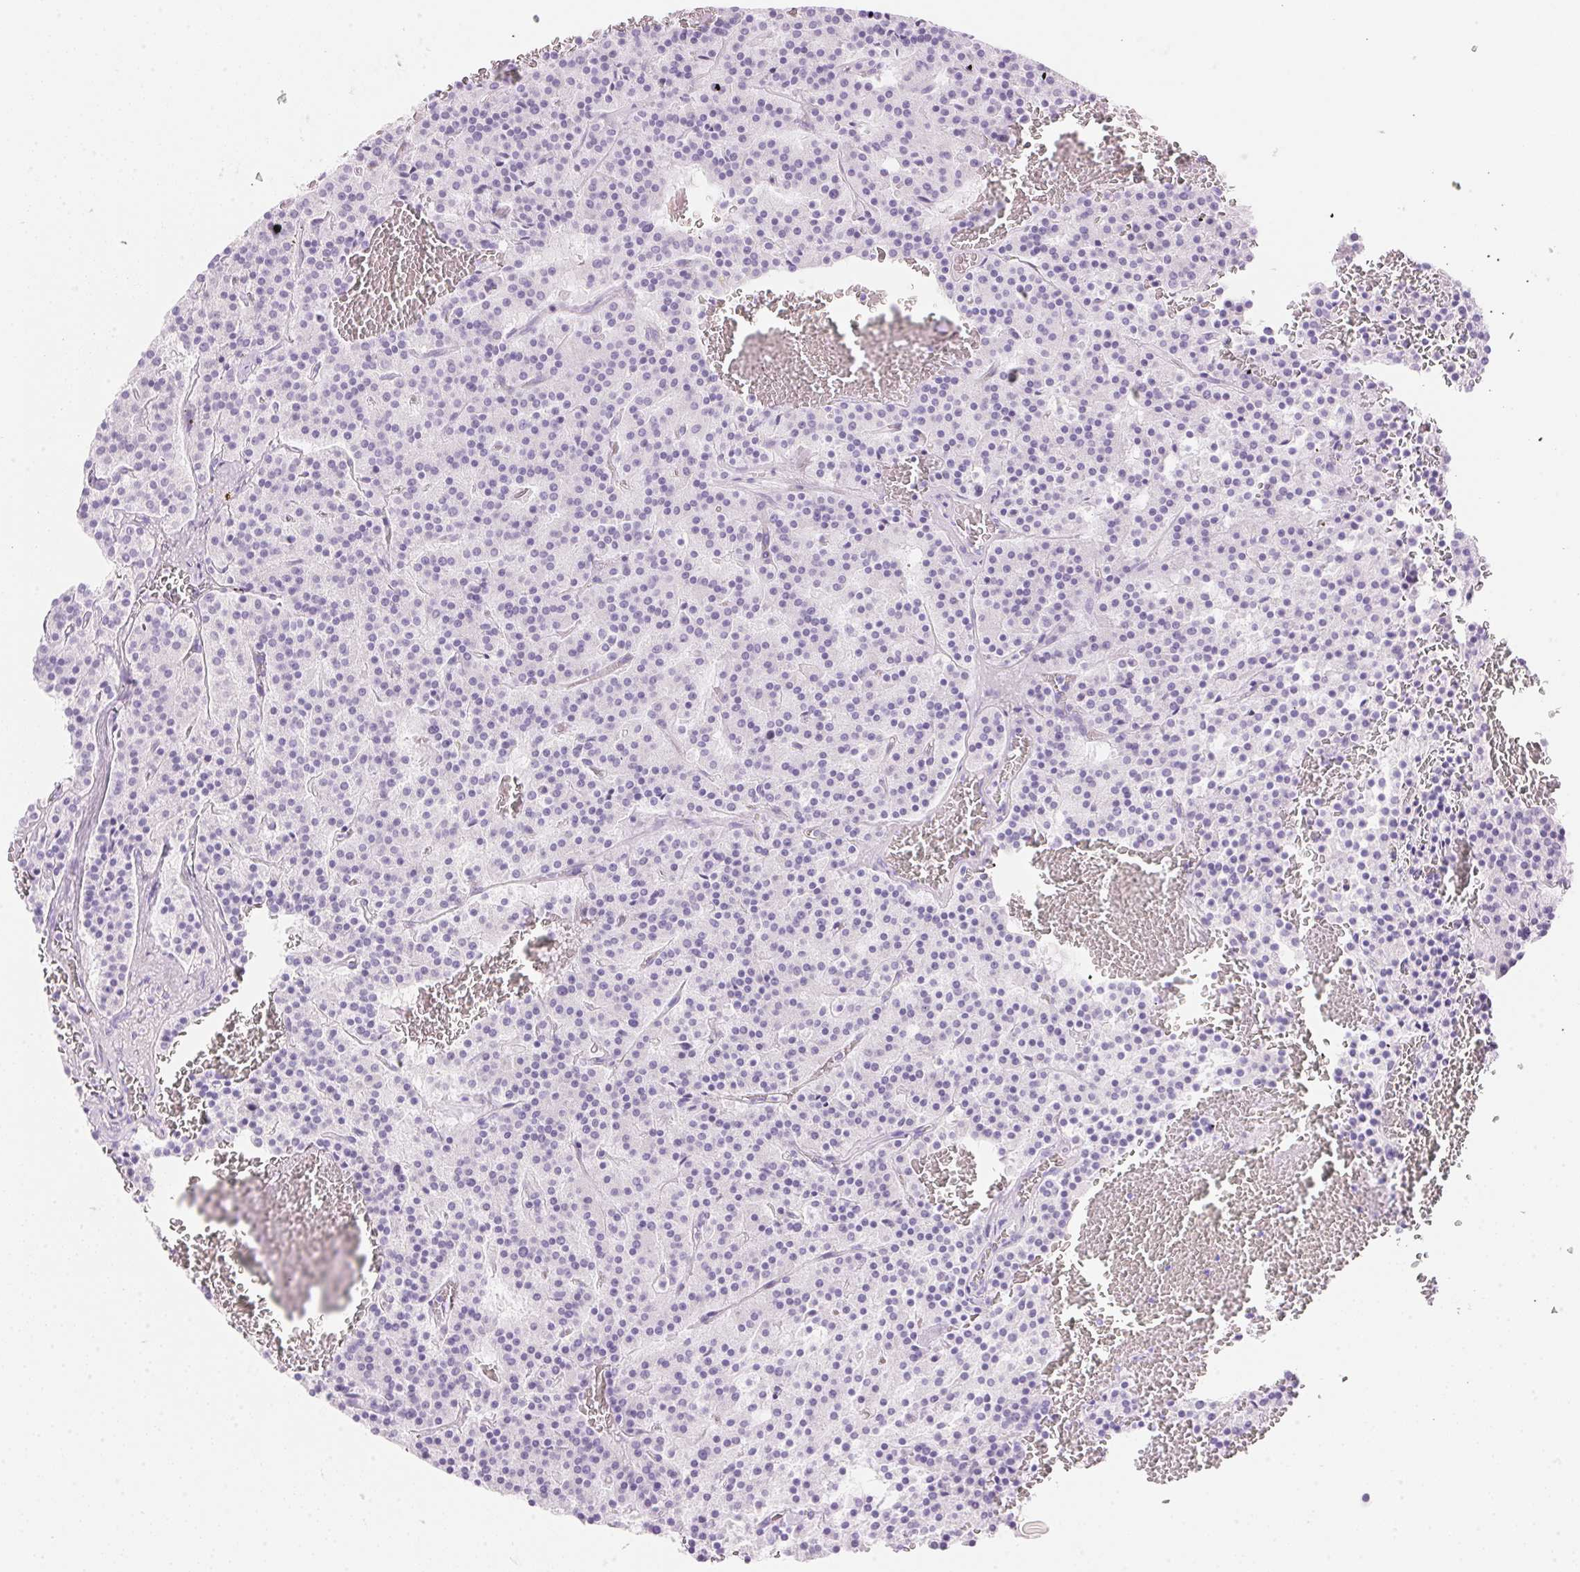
{"staining": {"intensity": "negative", "quantity": "none", "location": "none"}, "tissue": "carcinoid", "cell_type": "Tumor cells", "image_type": "cancer", "snomed": [{"axis": "morphology", "description": "Carcinoid, malignant, NOS"}, {"axis": "topography", "description": "Lung"}], "caption": "Carcinoid was stained to show a protein in brown. There is no significant expression in tumor cells.", "gene": "DHCR24", "patient": {"sex": "male", "age": 70}}